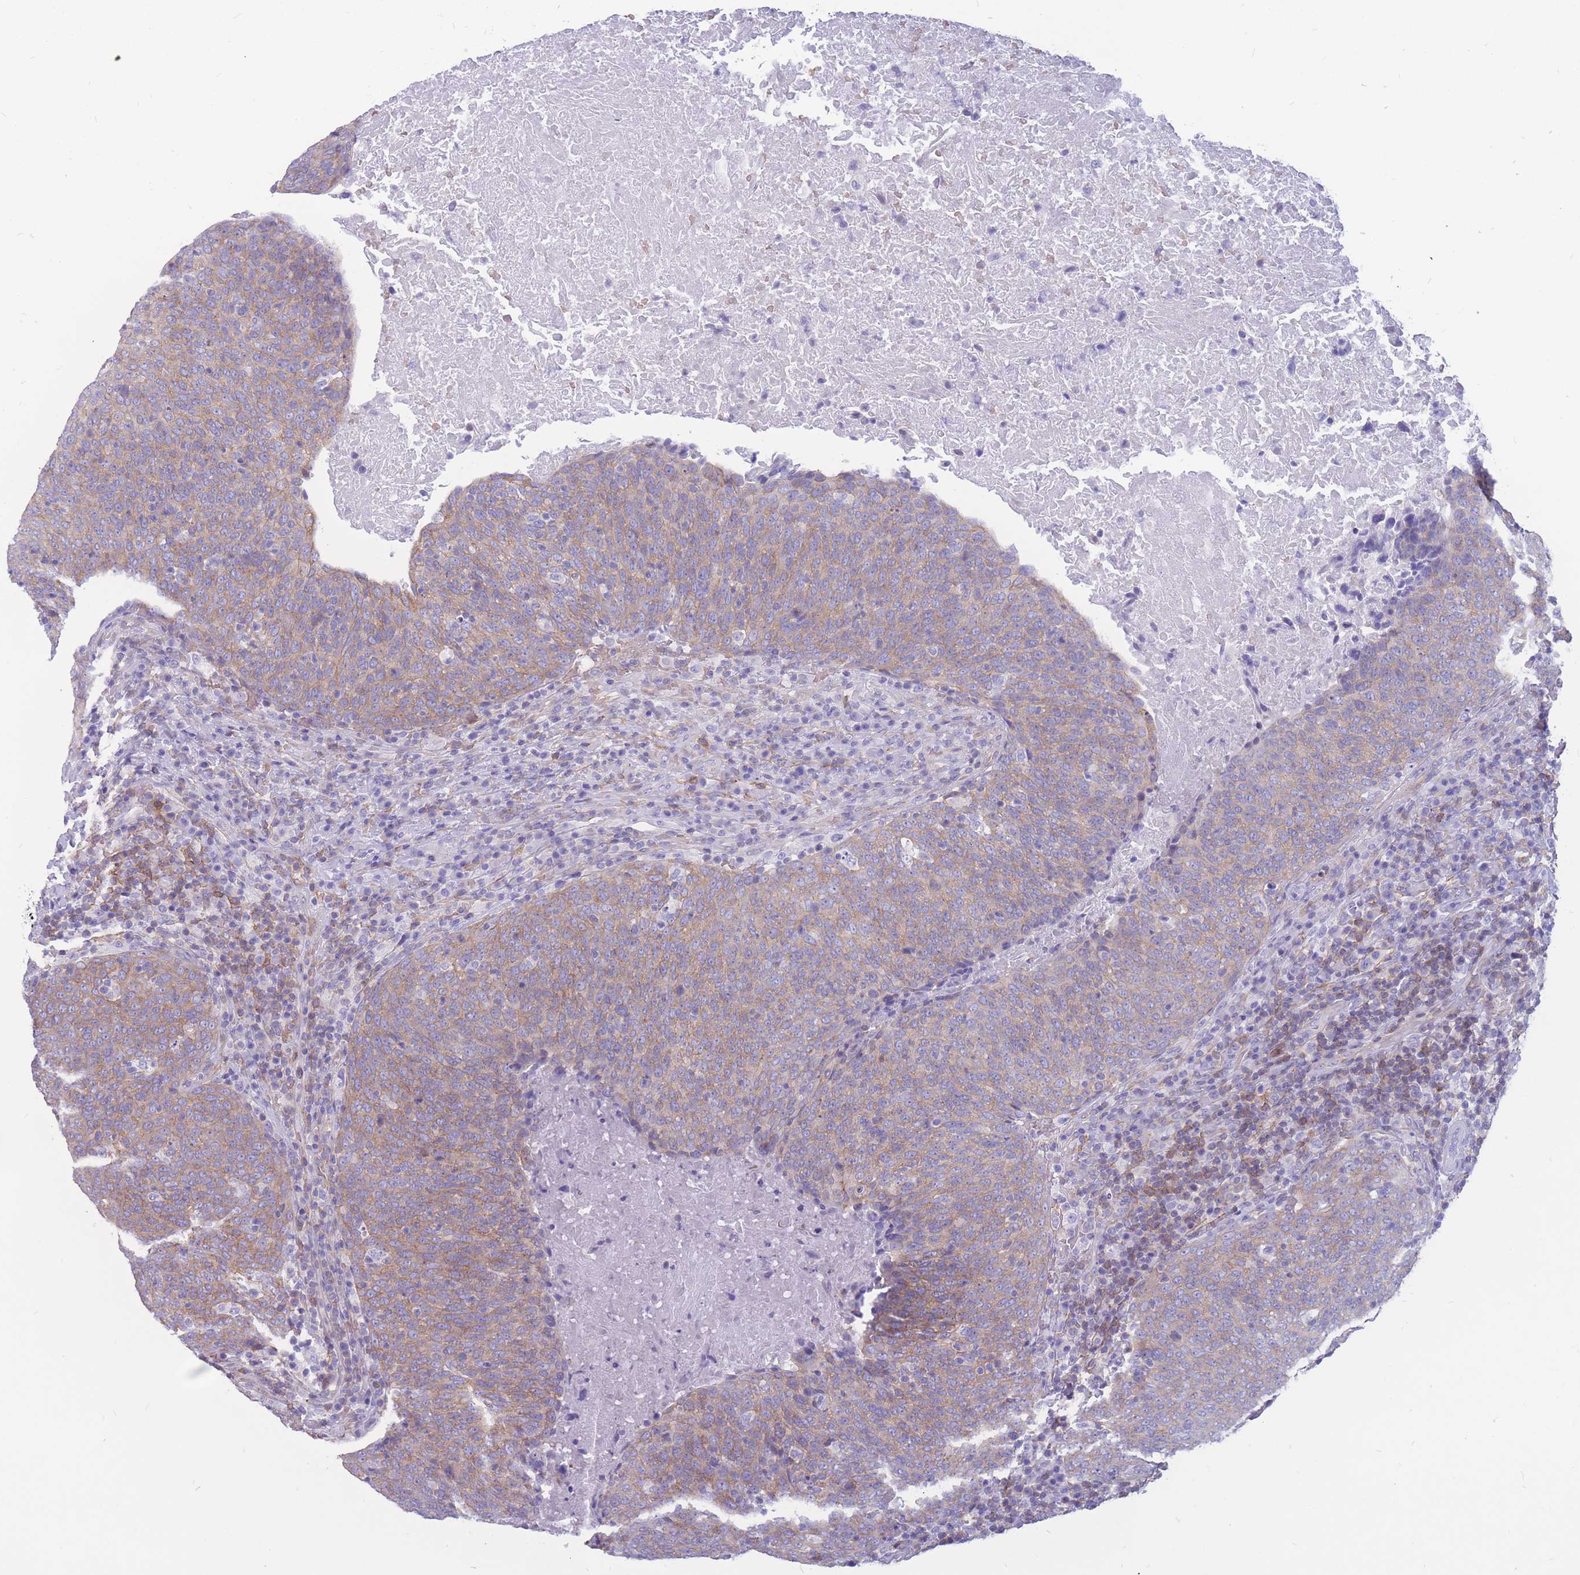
{"staining": {"intensity": "moderate", "quantity": ">75%", "location": "cytoplasmic/membranous"}, "tissue": "head and neck cancer", "cell_type": "Tumor cells", "image_type": "cancer", "snomed": [{"axis": "morphology", "description": "Squamous cell carcinoma, NOS"}, {"axis": "morphology", "description": "Squamous cell carcinoma, metastatic, NOS"}, {"axis": "topography", "description": "Lymph node"}, {"axis": "topography", "description": "Head-Neck"}], "caption": "Squamous cell carcinoma (head and neck) was stained to show a protein in brown. There is medium levels of moderate cytoplasmic/membranous staining in about >75% of tumor cells. (DAB (3,3'-diaminobenzidine) = brown stain, brightfield microscopy at high magnification).", "gene": "ADD2", "patient": {"sex": "male", "age": 62}}